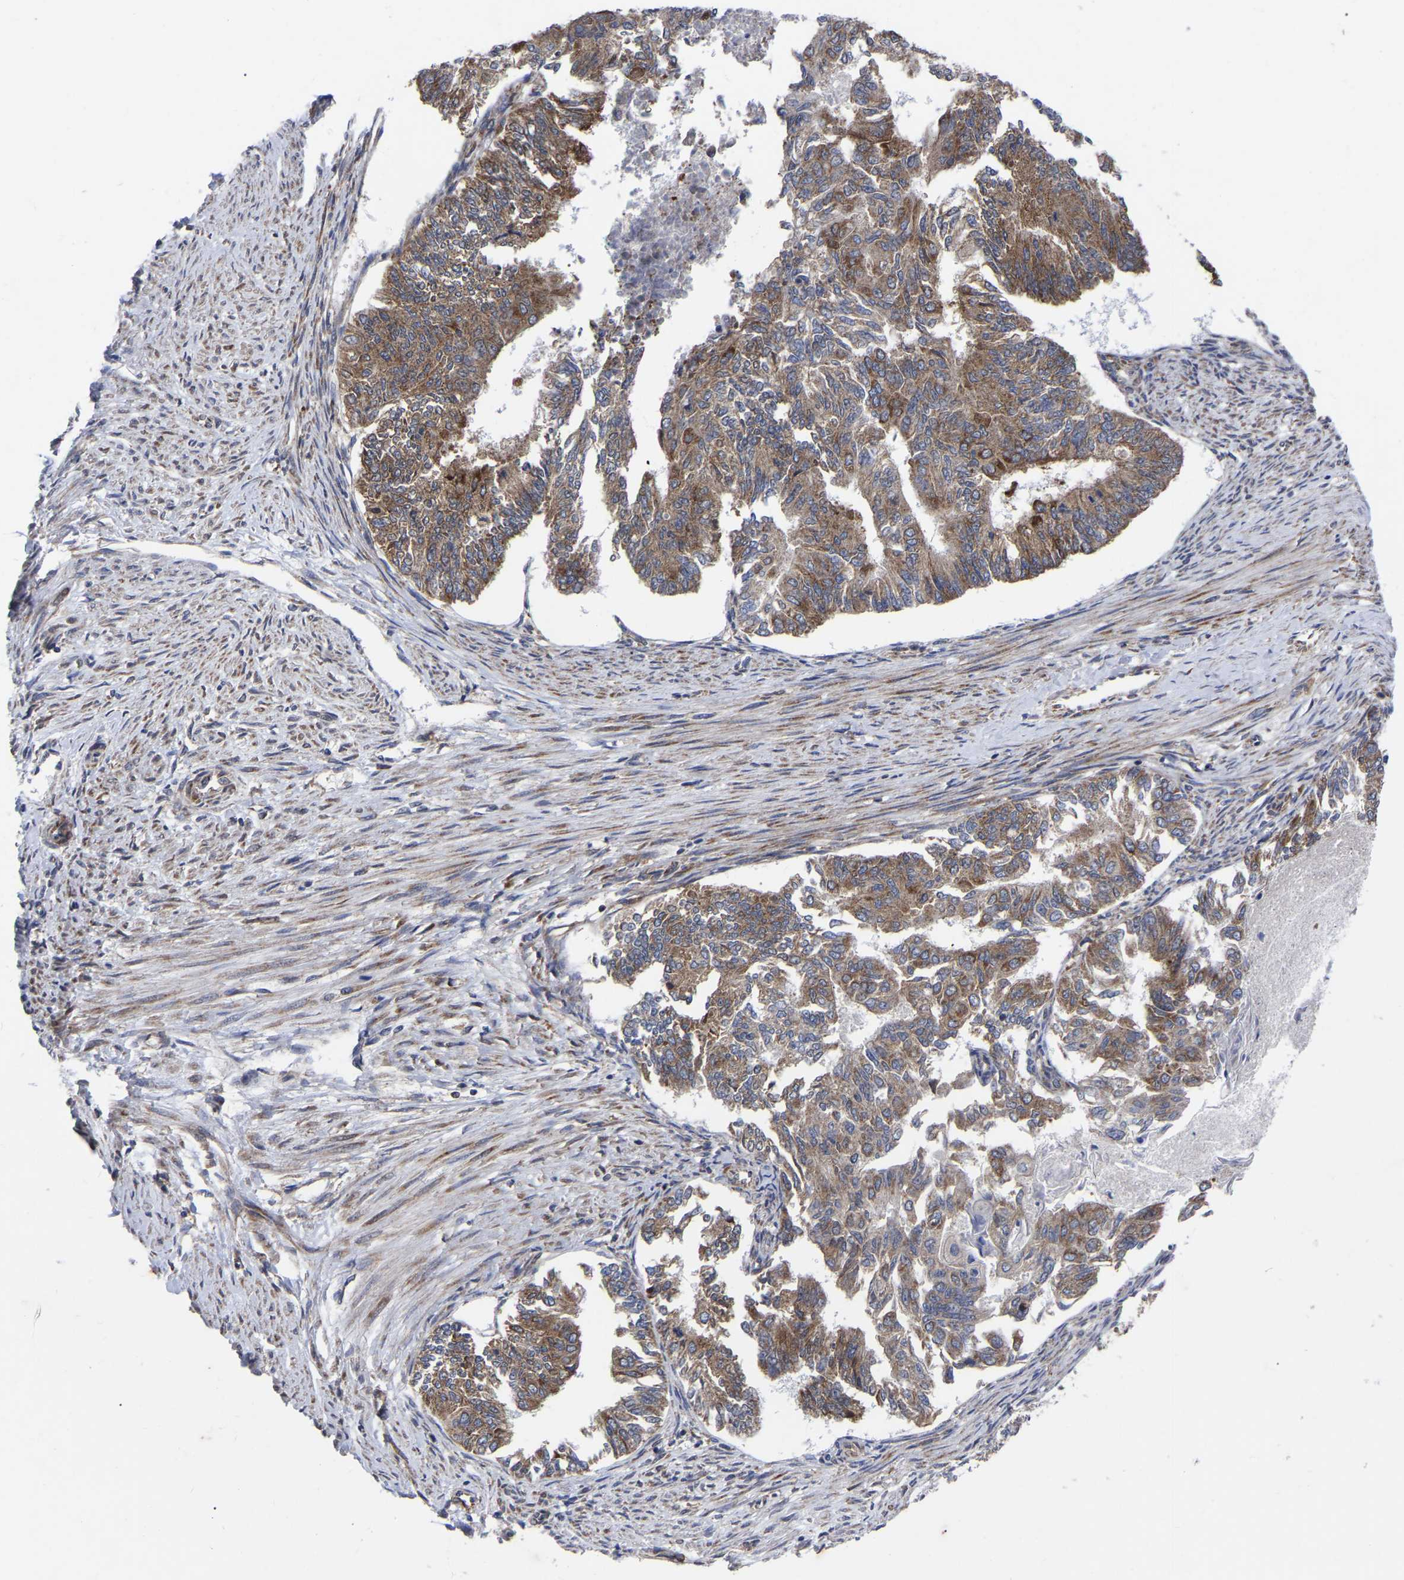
{"staining": {"intensity": "moderate", "quantity": "25%-75%", "location": "cytoplasmic/membranous"}, "tissue": "endometrial cancer", "cell_type": "Tumor cells", "image_type": "cancer", "snomed": [{"axis": "morphology", "description": "Adenocarcinoma, NOS"}, {"axis": "topography", "description": "Endometrium"}], "caption": "The photomicrograph shows staining of endometrial adenocarcinoma, revealing moderate cytoplasmic/membranous protein staining (brown color) within tumor cells.", "gene": "TCP1", "patient": {"sex": "female", "age": 32}}